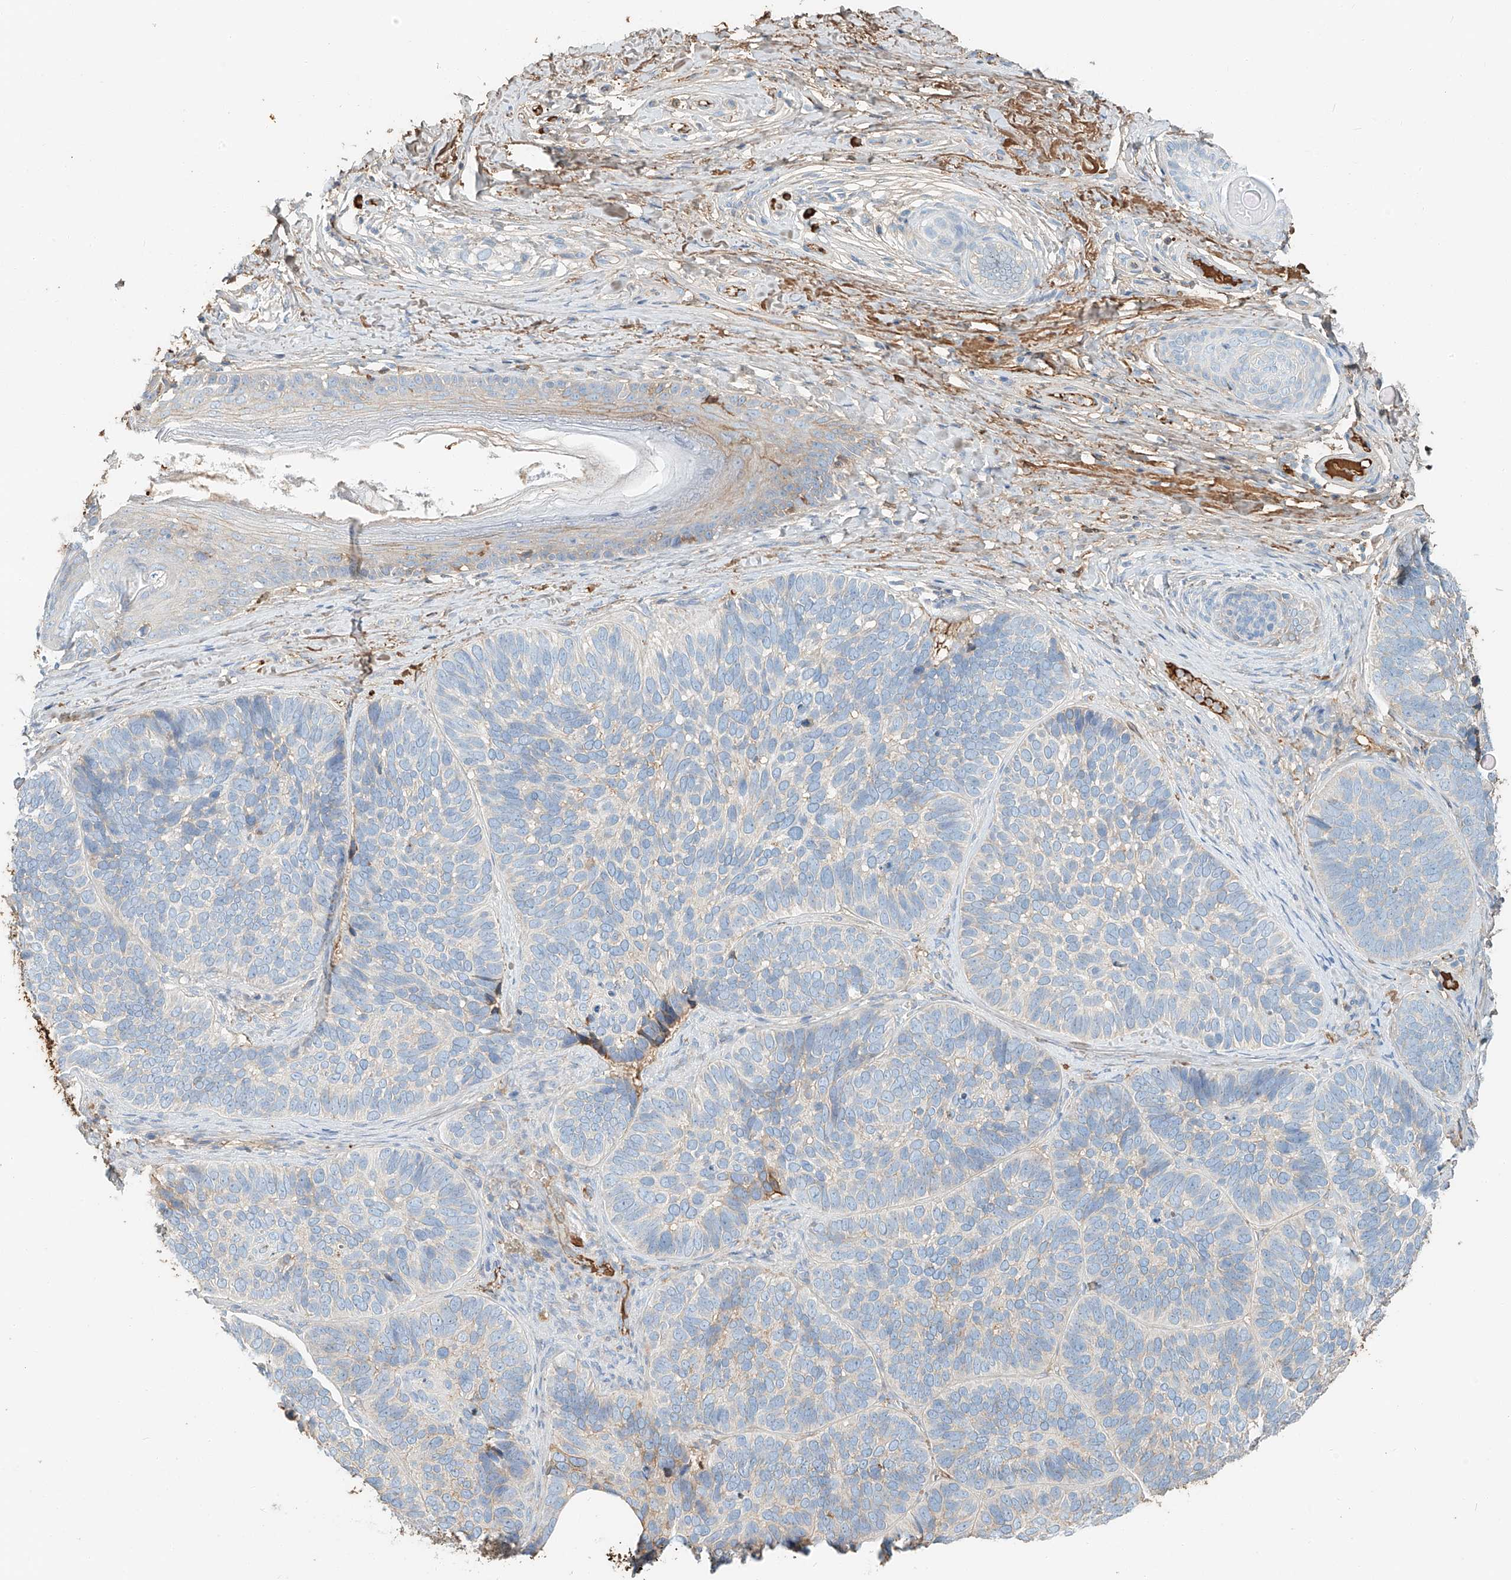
{"staining": {"intensity": "negative", "quantity": "none", "location": "none"}, "tissue": "skin cancer", "cell_type": "Tumor cells", "image_type": "cancer", "snomed": [{"axis": "morphology", "description": "Basal cell carcinoma"}, {"axis": "topography", "description": "Skin"}], "caption": "Skin cancer was stained to show a protein in brown. There is no significant expression in tumor cells.", "gene": "ZFP30", "patient": {"sex": "male", "age": 62}}